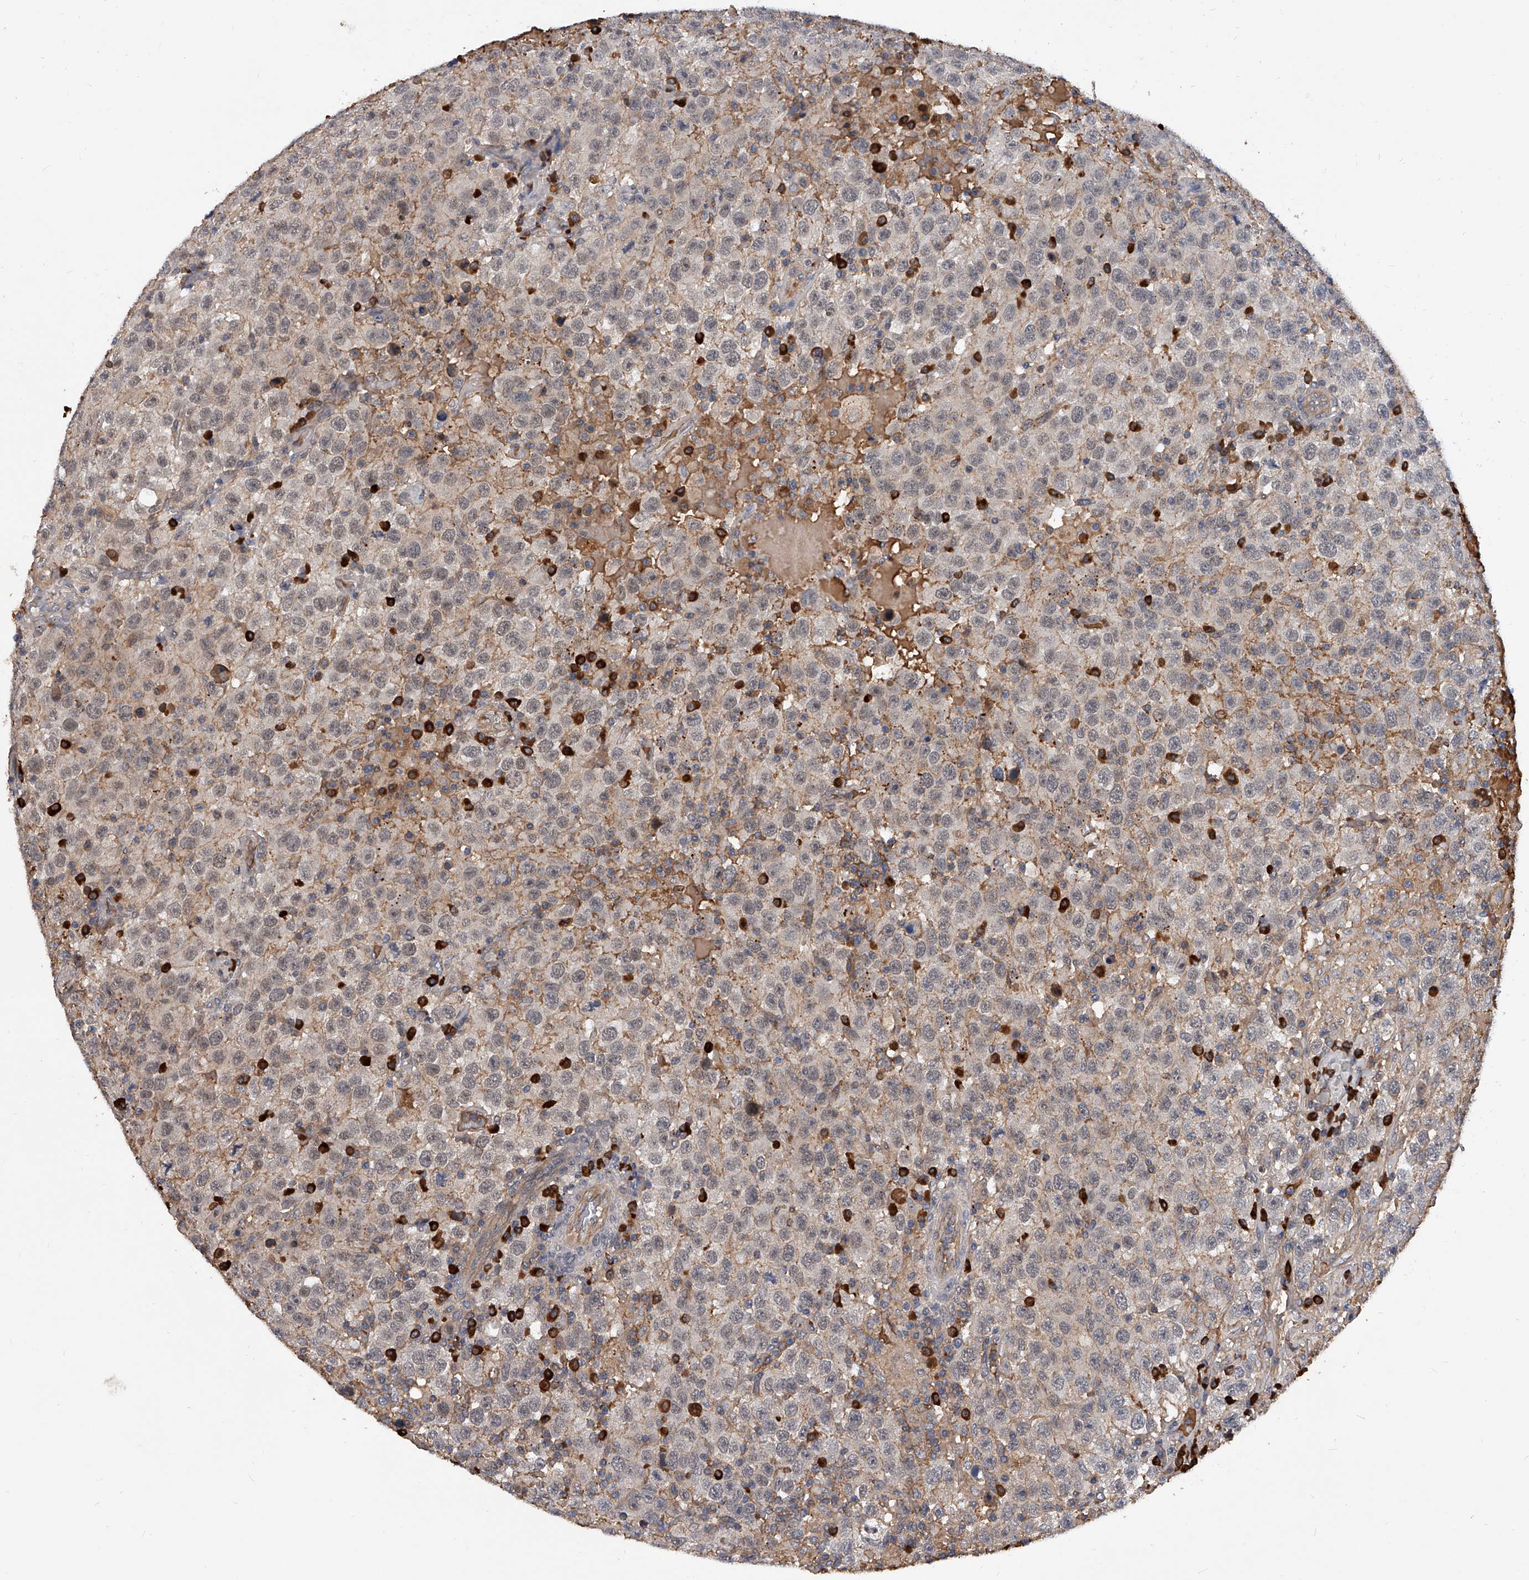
{"staining": {"intensity": "weak", "quantity": "<25%", "location": "cytoplasmic/membranous,nuclear"}, "tissue": "testis cancer", "cell_type": "Tumor cells", "image_type": "cancer", "snomed": [{"axis": "morphology", "description": "Seminoma, NOS"}, {"axis": "topography", "description": "Testis"}], "caption": "IHC histopathology image of neoplastic tissue: testis seminoma stained with DAB displays no significant protein expression in tumor cells. Brightfield microscopy of immunohistochemistry stained with DAB (brown) and hematoxylin (blue), captured at high magnification.", "gene": "ZNF25", "patient": {"sex": "male", "age": 41}}